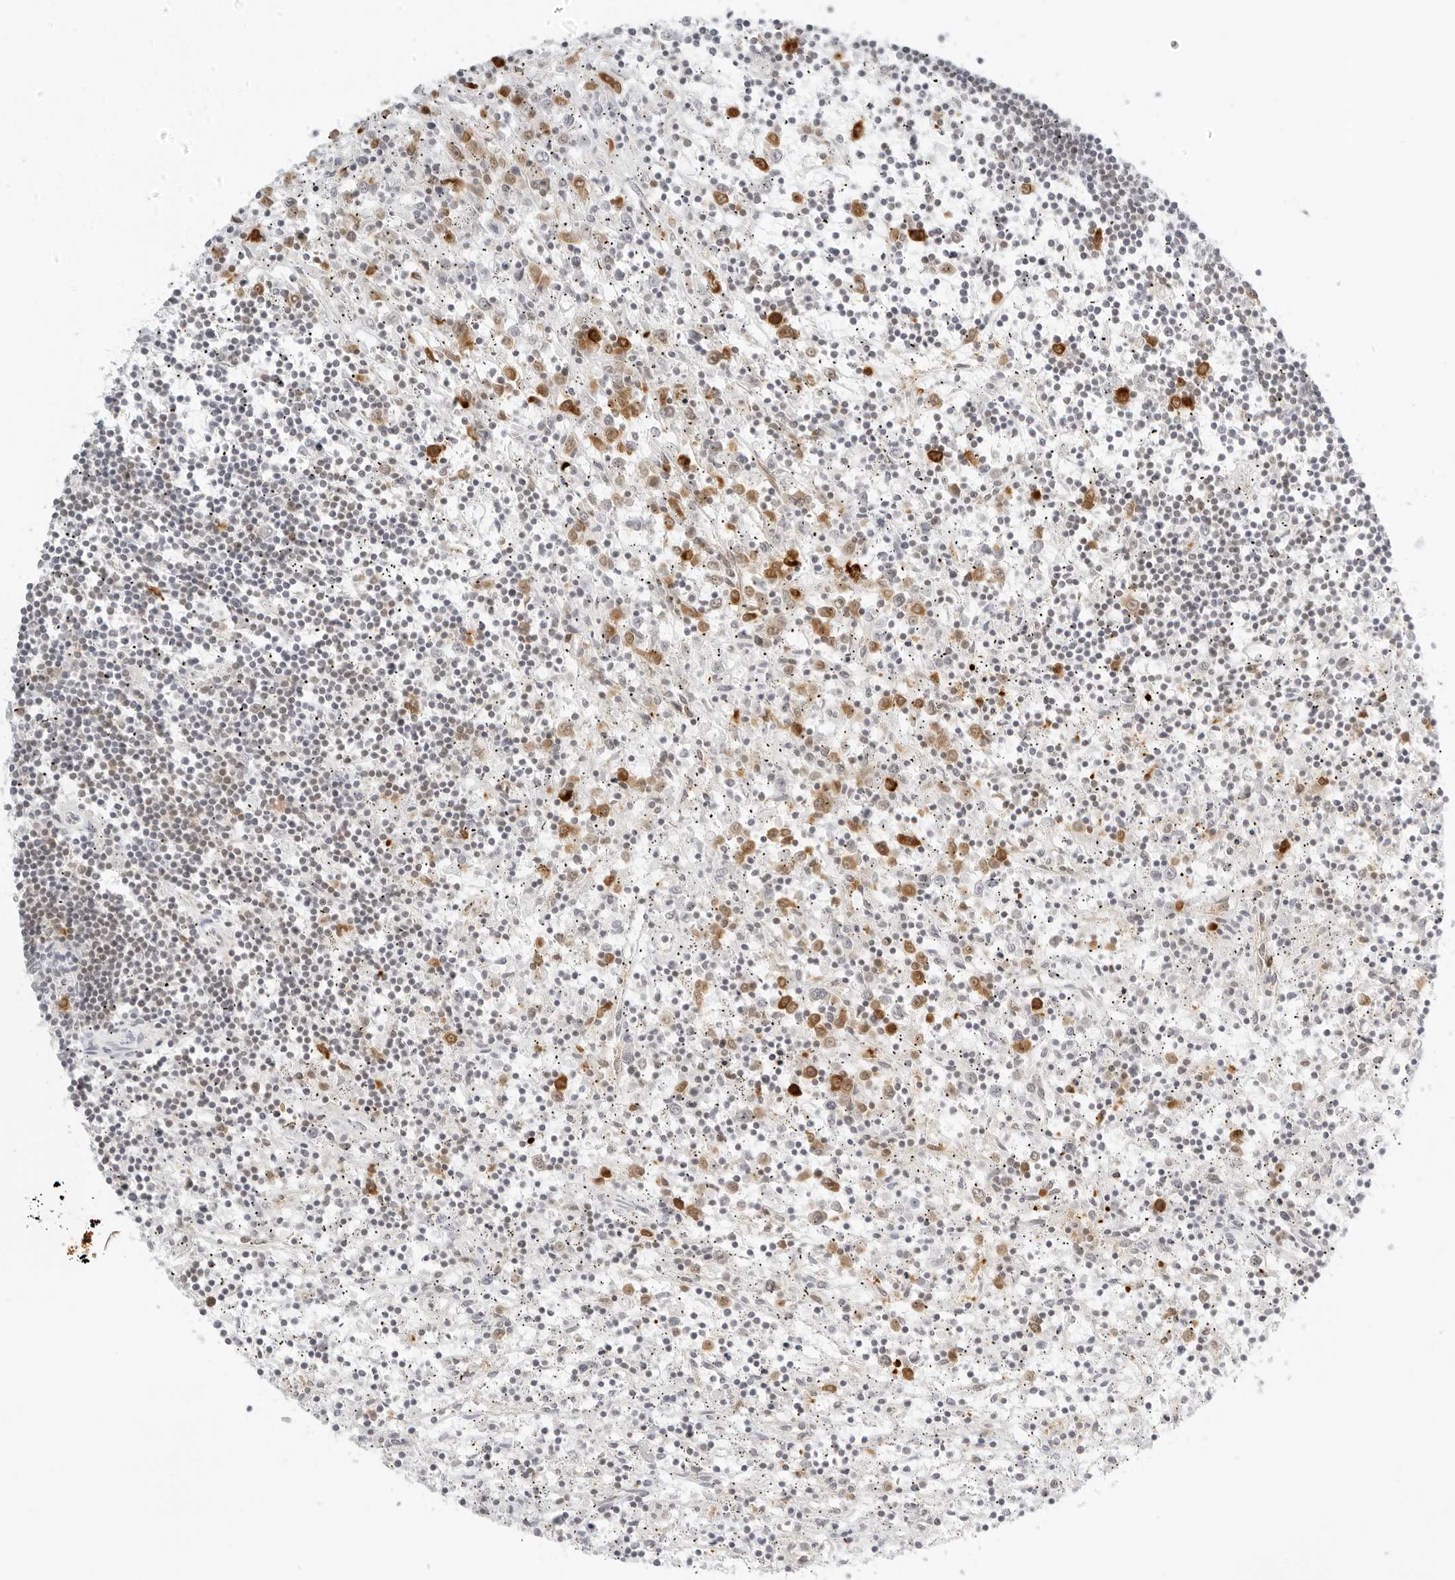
{"staining": {"intensity": "strong", "quantity": "<25%", "location": "cytoplasmic/membranous"}, "tissue": "lymphoma", "cell_type": "Tumor cells", "image_type": "cancer", "snomed": [{"axis": "morphology", "description": "Malignant lymphoma, non-Hodgkin's type, Low grade"}, {"axis": "topography", "description": "Spleen"}], "caption": "Brown immunohistochemical staining in human lymphoma shows strong cytoplasmic/membranous positivity in approximately <25% of tumor cells.", "gene": "EIF4G1", "patient": {"sex": "male", "age": 76}}